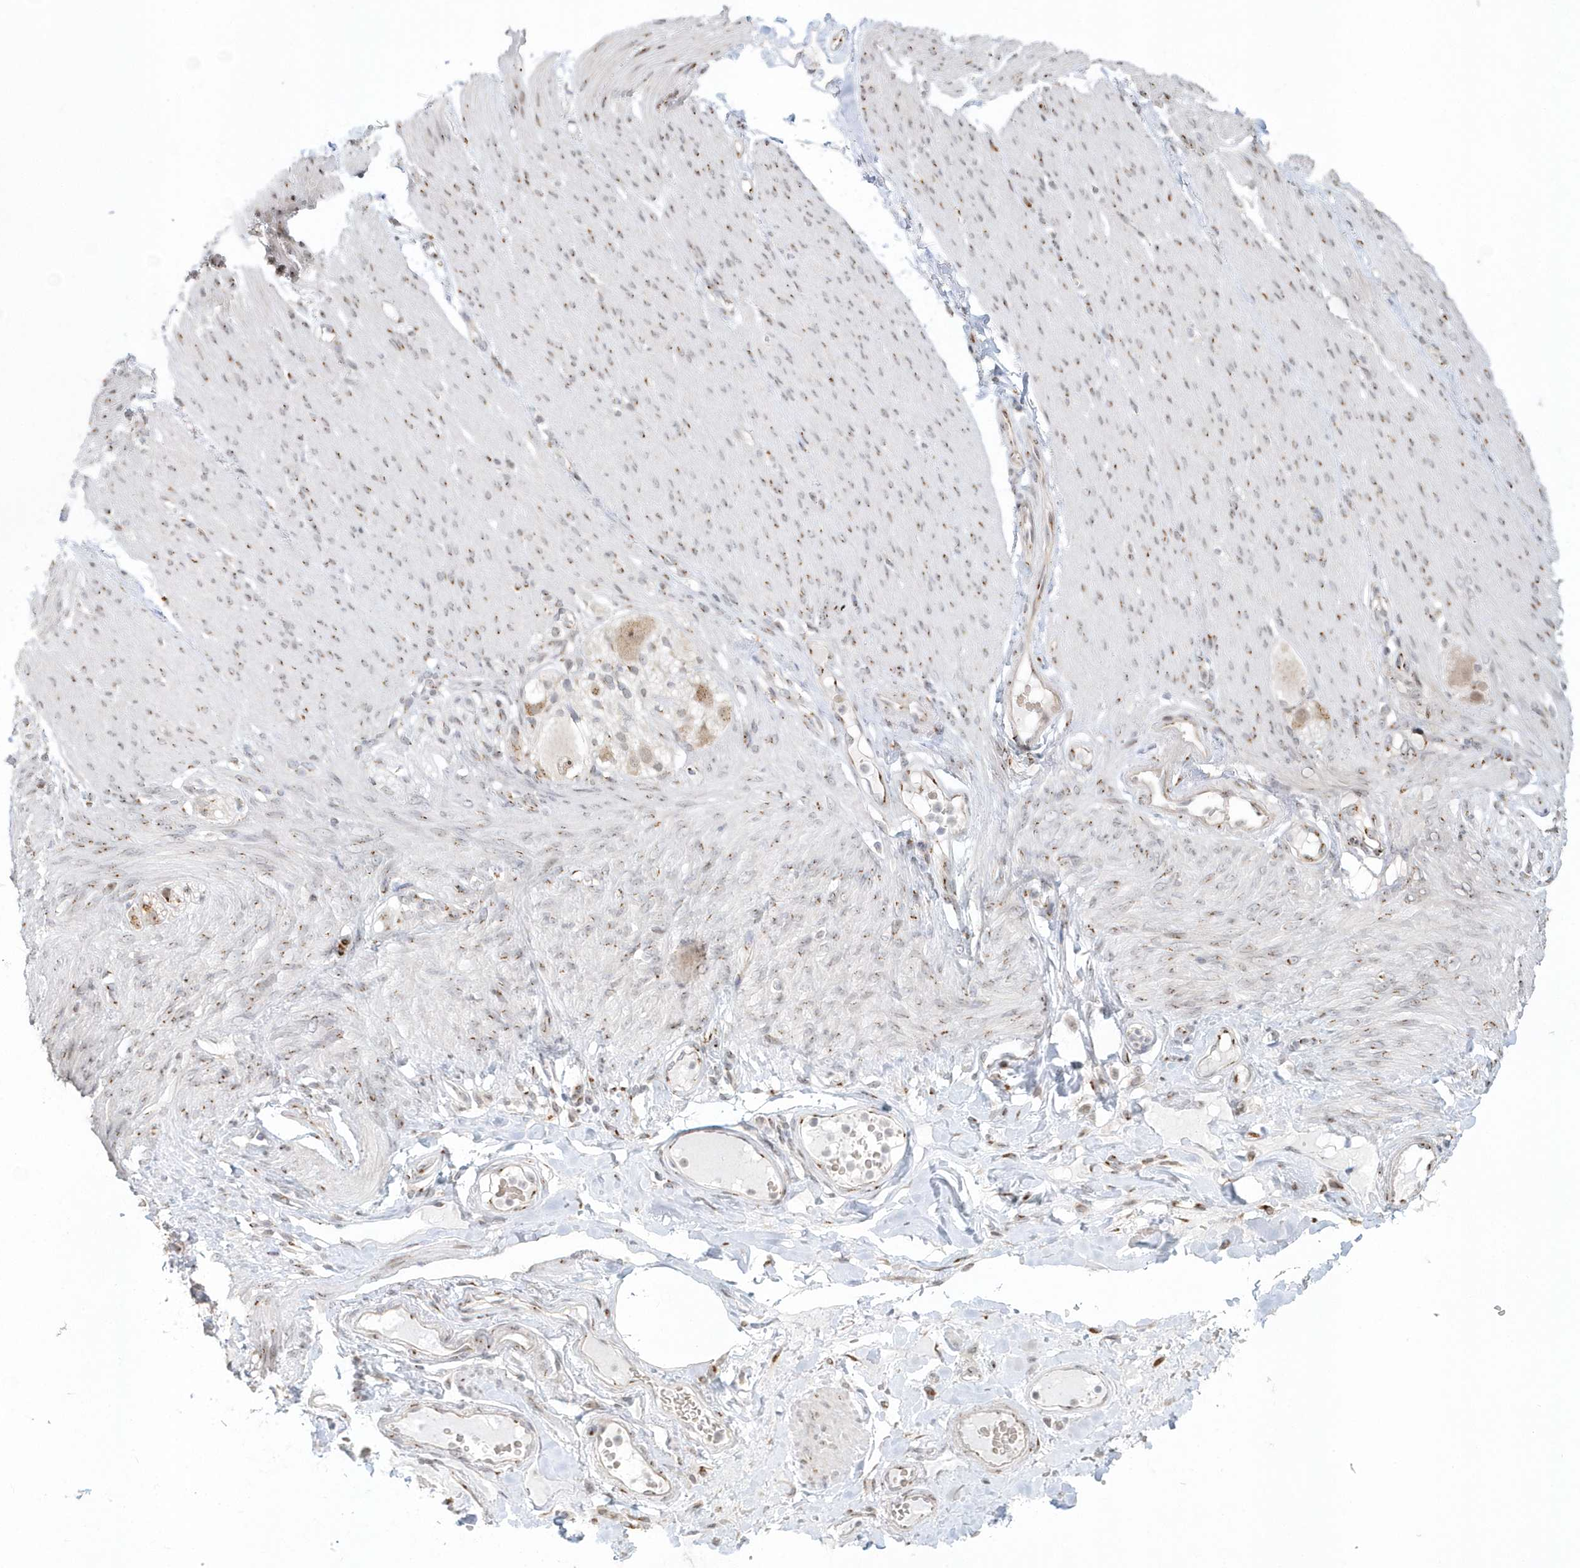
{"staining": {"intensity": "negative", "quantity": "none", "location": "none"}, "tissue": "adipose tissue", "cell_type": "Adipocytes", "image_type": "normal", "snomed": [{"axis": "morphology", "description": "Normal tissue, NOS"}, {"axis": "topography", "description": "Colon"}, {"axis": "topography", "description": "Peripheral nerve tissue"}], "caption": "The image reveals no staining of adipocytes in unremarkable adipose tissue. (DAB IHC visualized using brightfield microscopy, high magnification).", "gene": "DHFR", "patient": {"sex": "female", "age": 61}}